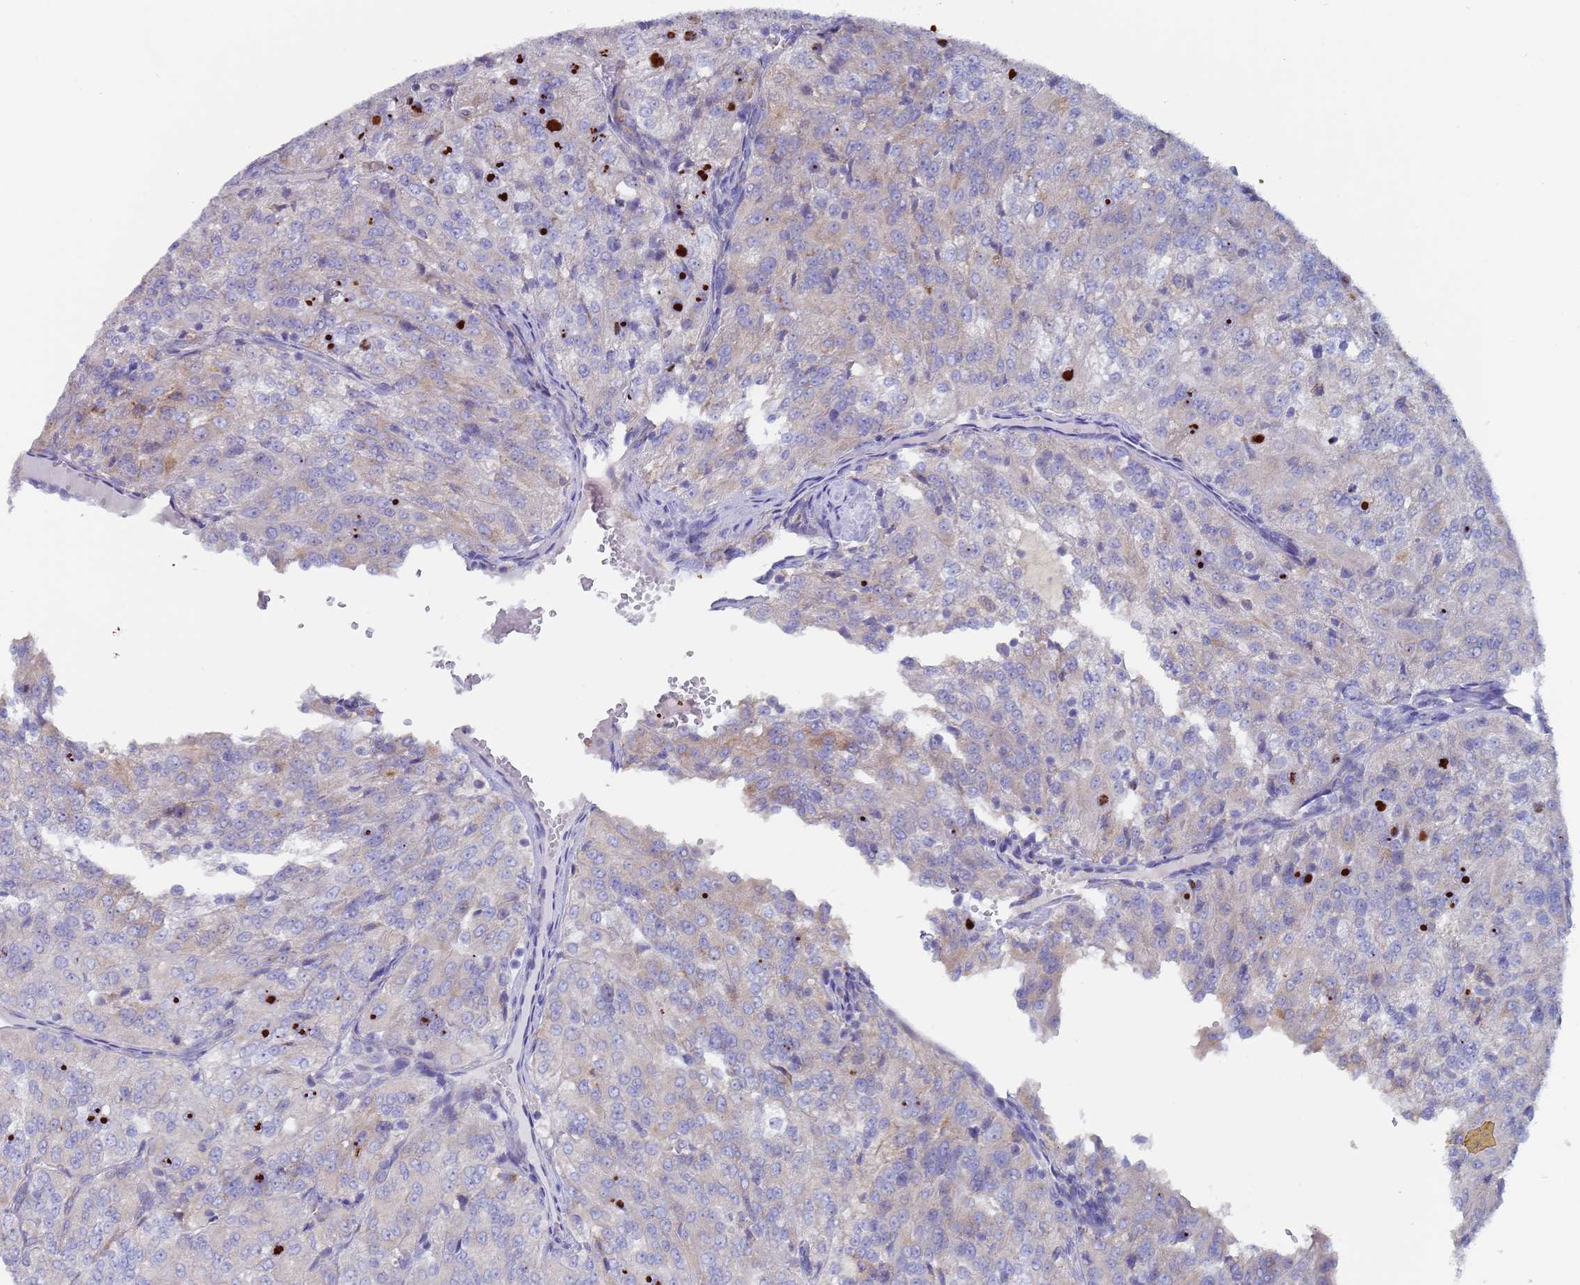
{"staining": {"intensity": "negative", "quantity": "none", "location": "none"}, "tissue": "renal cancer", "cell_type": "Tumor cells", "image_type": "cancer", "snomed": [{"axis": "morphology", "description": "Adenocarcinoma, NOS"}, {"axis": "topography", "description": "Kidney"}], "caption": "This is an immunohistochemistry (IHC) photomicrograph of human renal adenocarcinoma. There is no expression in tumor cells.", "gene": "ZNF844", "patient": {"sex": "female", "age": 63}}